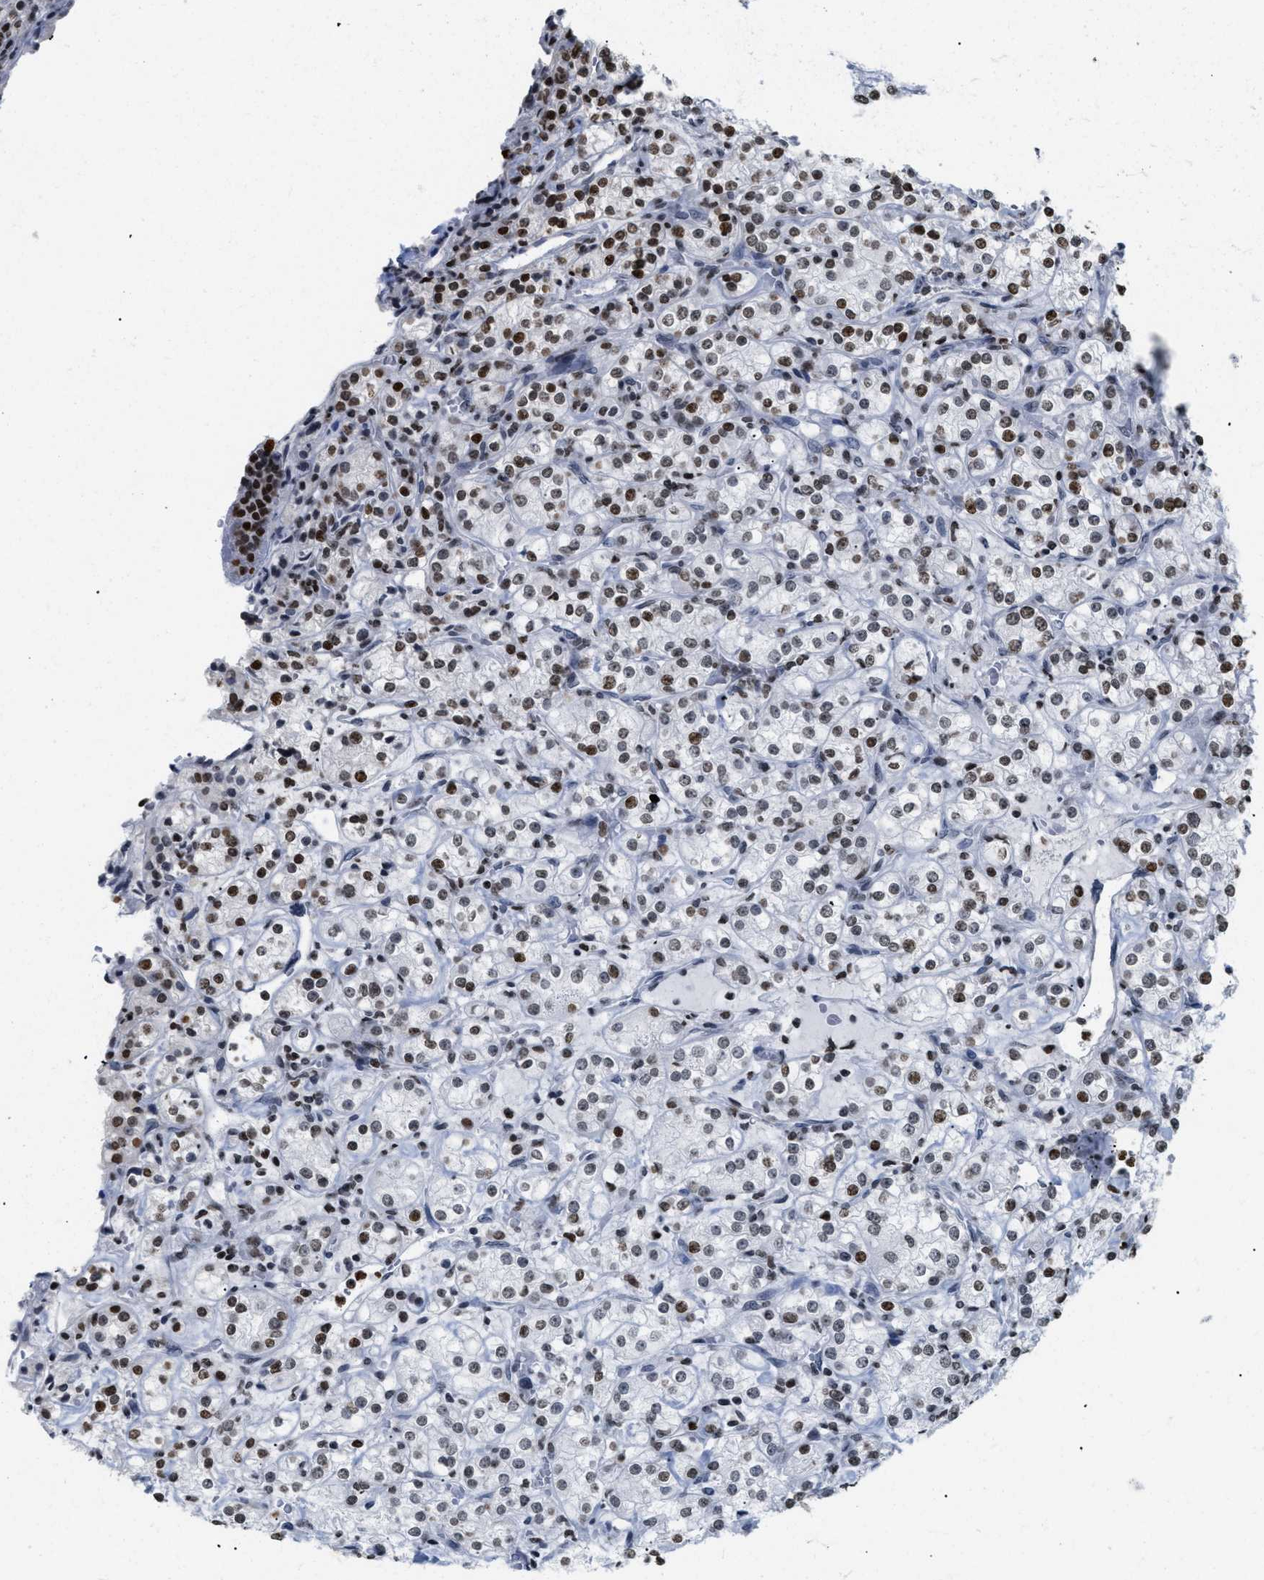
{"staining": {"intensity": "moderate", "quantity": ">75%", "location": "nuclear"}, "tissue": "renal cancer", "cell_type": "Tumor cells", "image_type": "cancer", "snomed": [{"axis": "morphology", "description": "Adenocarcinoma, NOS"}, {"axis": "topography", "description": "Kidney"}], "caption": "Protein analysis of adenocarcinoma (renal) tissue demonstrates moderate nuclear positivity in approximately >75% of tumor cells. (IHC, brightfield microscopy, high magnification).", "gene": "HMGN2", "patient": {"sex": "male", "age": 77}}